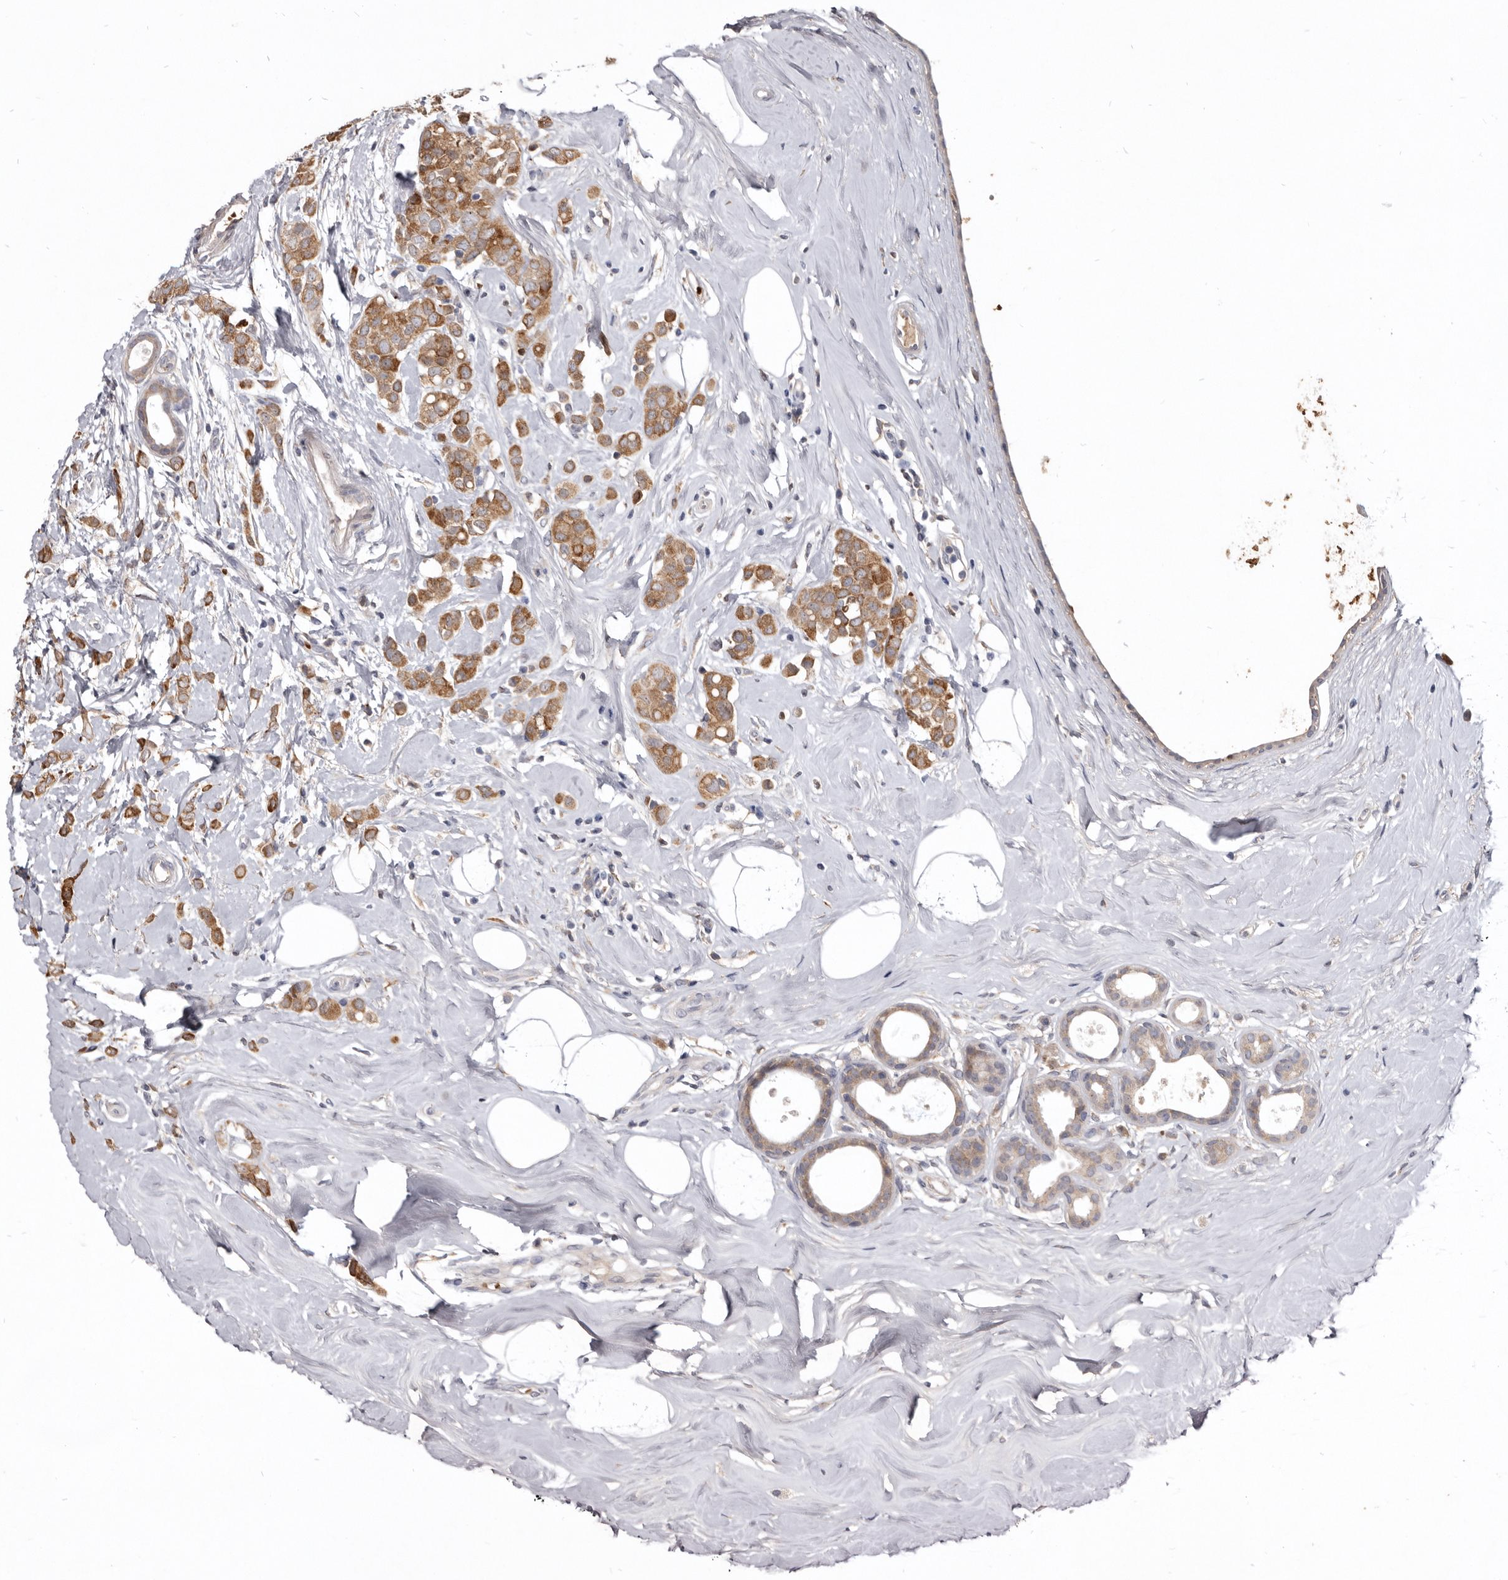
{"staining": {"intensity": "moderate", "quantity": ">75%", "location": "cytoplasmic/membranous"}, "tissue": "breast cancer", "cell_type": "Tumor cells", "image_type": "cancer", "snomed": [{"axis": "morphology", "description": "Lobular carcinoma"}, {"axis": "topography", "description": "Breast"}], "caption": "There is medium levels of moderate cytoplasmic/membranous expression in tumor cells of breast cancer, as demonstrated by immunohistochemical staining (brown color).", "gene": "NENF", "patient": {"sex": "female", "age": 47}}